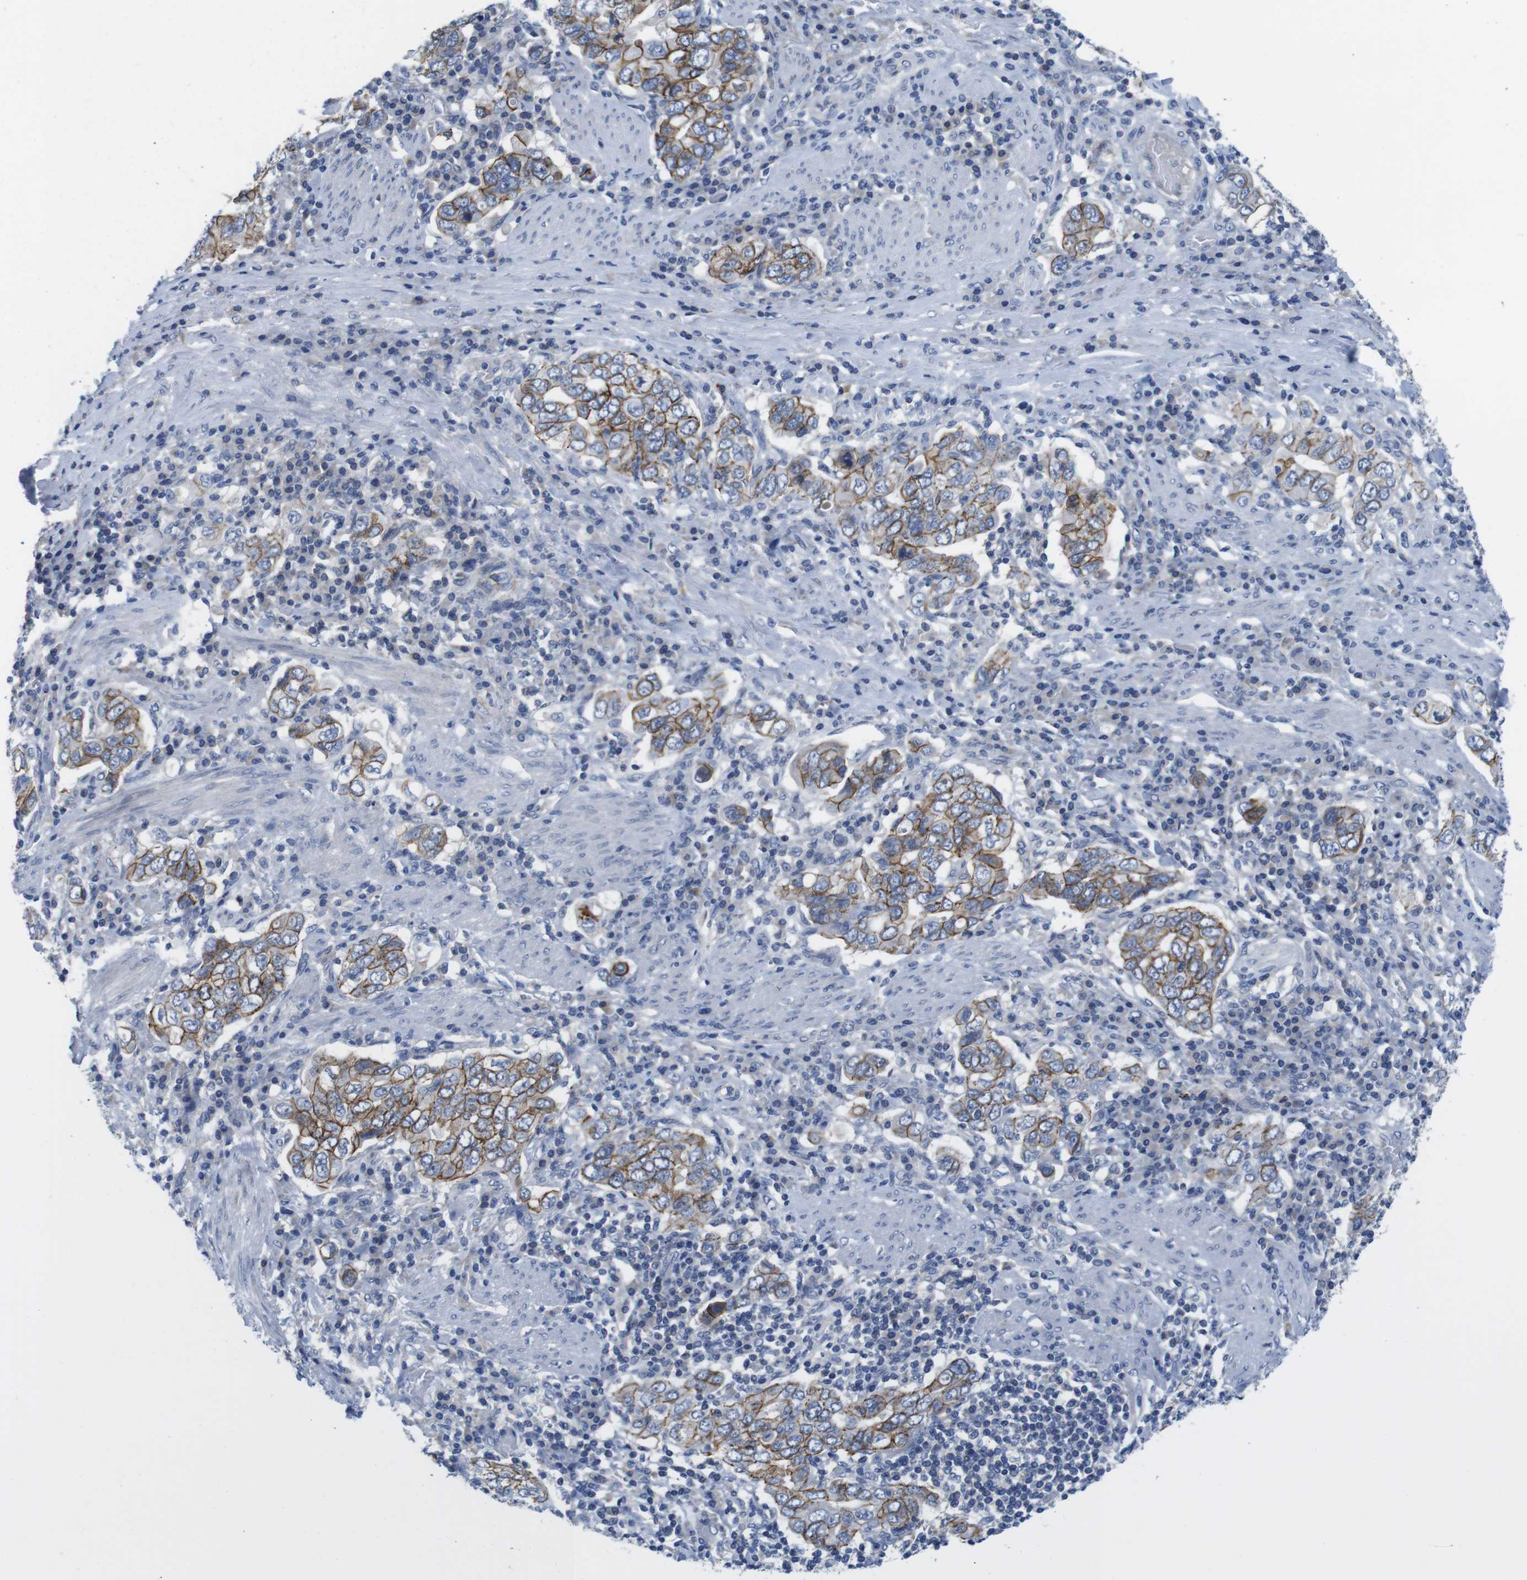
{"staining": {"intensity": "strong", "quantity": ">75%", "location": "cytoplasmic/membranous"}, "tissue": "stomach cancer", "cell_type": "Tumor cells", "image_type": "cancer", "snomed": [{"axis": "morphology", "description": "Adenocarcinoma, NOS"}, {"axis": "topography", "description": "Stomach, upper"}], "caption": "Tumor cells reveal high levels of strong cytoplasmic/membranous positivity in approximately >75% of cells in stomach cancer (adenocarcinoma). The staining was performed using DAB (3,3'-diaminobenzidine) to visualize the protein expression in brown, while the nuclei were stained in blue with hematoxylin (Magnification: 20x).", "gene": "SCRIB", "patient": {"sex": "male", "age": 62}}